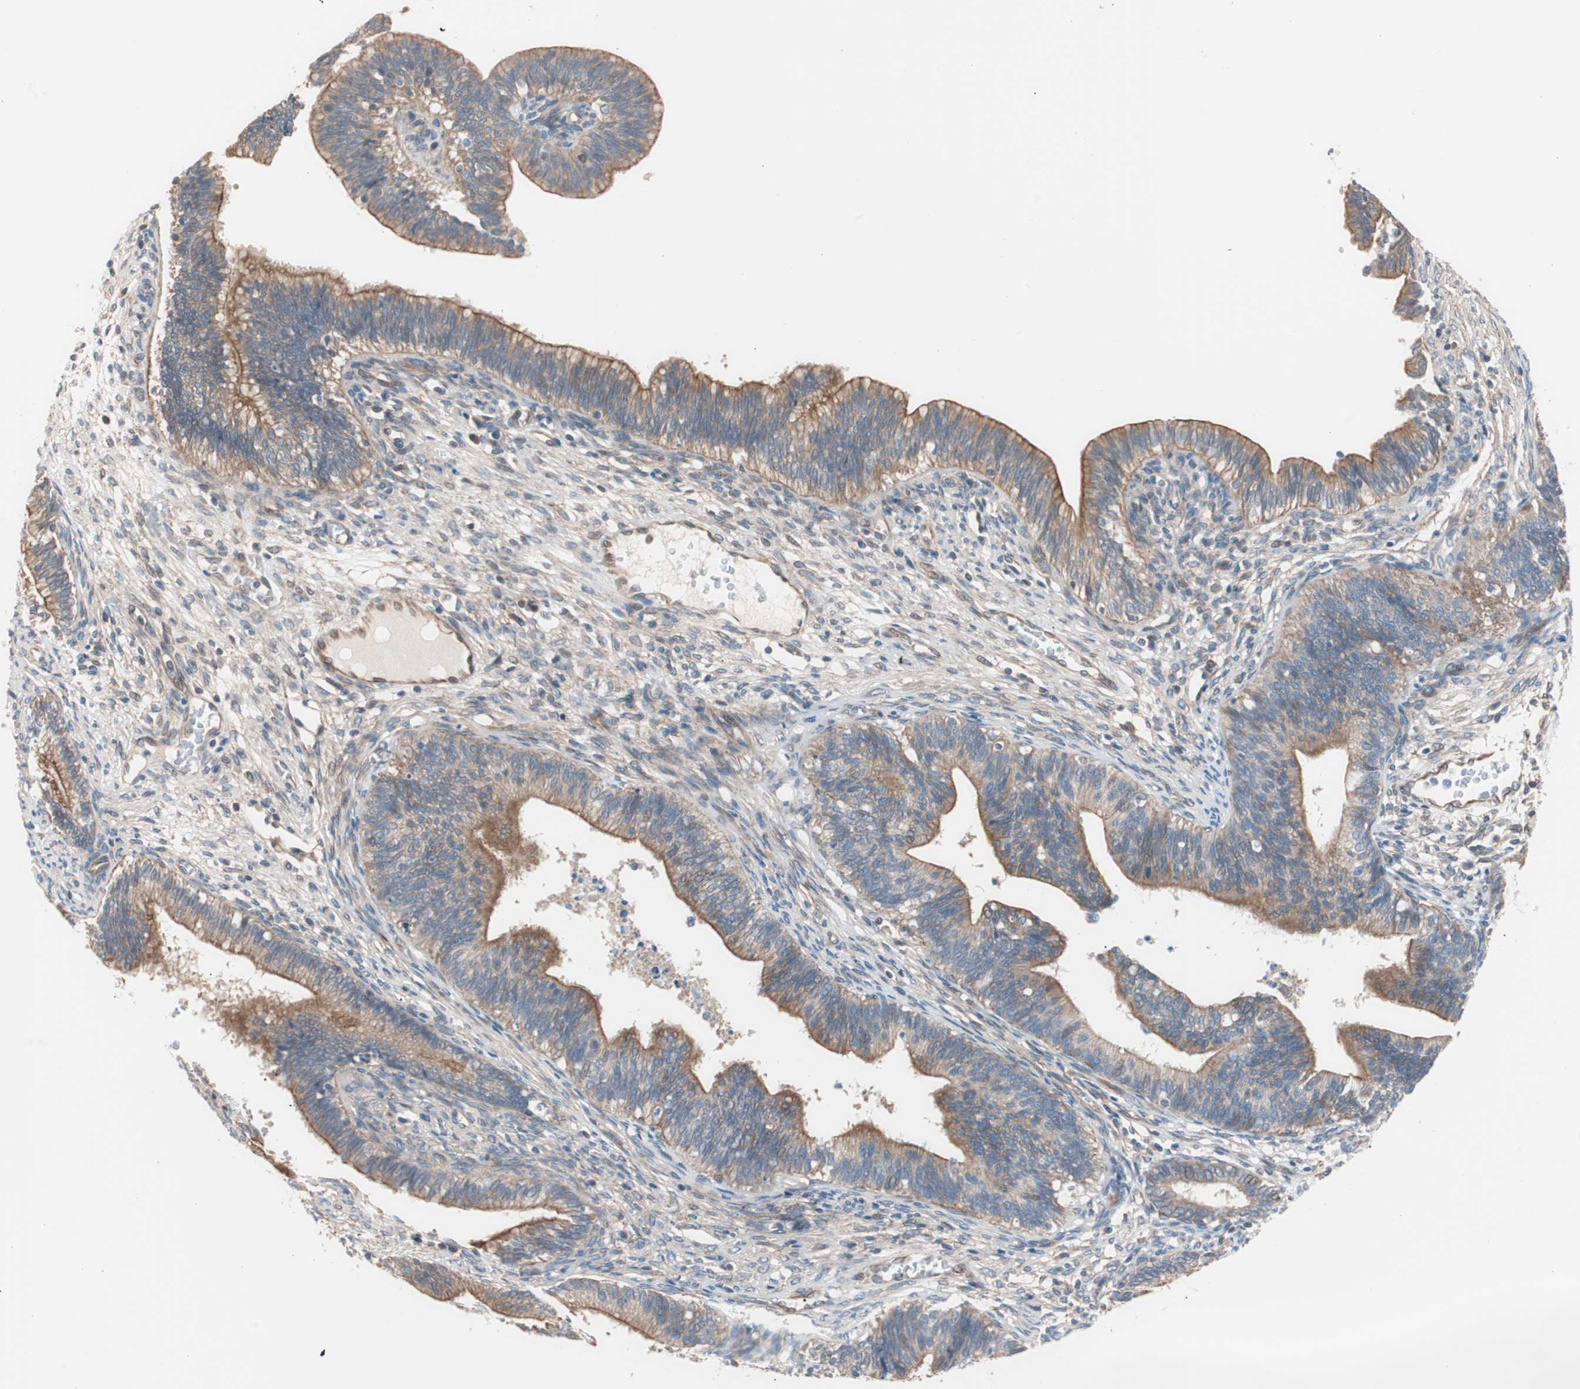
{"staining": {"intensity": "moderate", "quantity": "25%-75%", "location": "cytoplasmic/membranous"}, "tissue": "cervical cancer", "cell_type": "Tumor cells", "image_type": "cancer", "snomed": [{"axis": "morphology", "description": "Adenocarcinoma, NOS"}, {"axis": "topography", "description": "Cervix"}], "caption": "Immunohistochemical staining of human adenocarcinoma (cervical) reveals moderate cytoplasmic/membranous protein expression in about 25%-75% of tumor cells. (Stains: DAB (3,3'-diaminobenzidine) in brown, nuclei in blue, Microscopy: brightfield microscopy at high magnification).", "gene": "SMG1", "patient": {"sex": "female", "age": 44}}